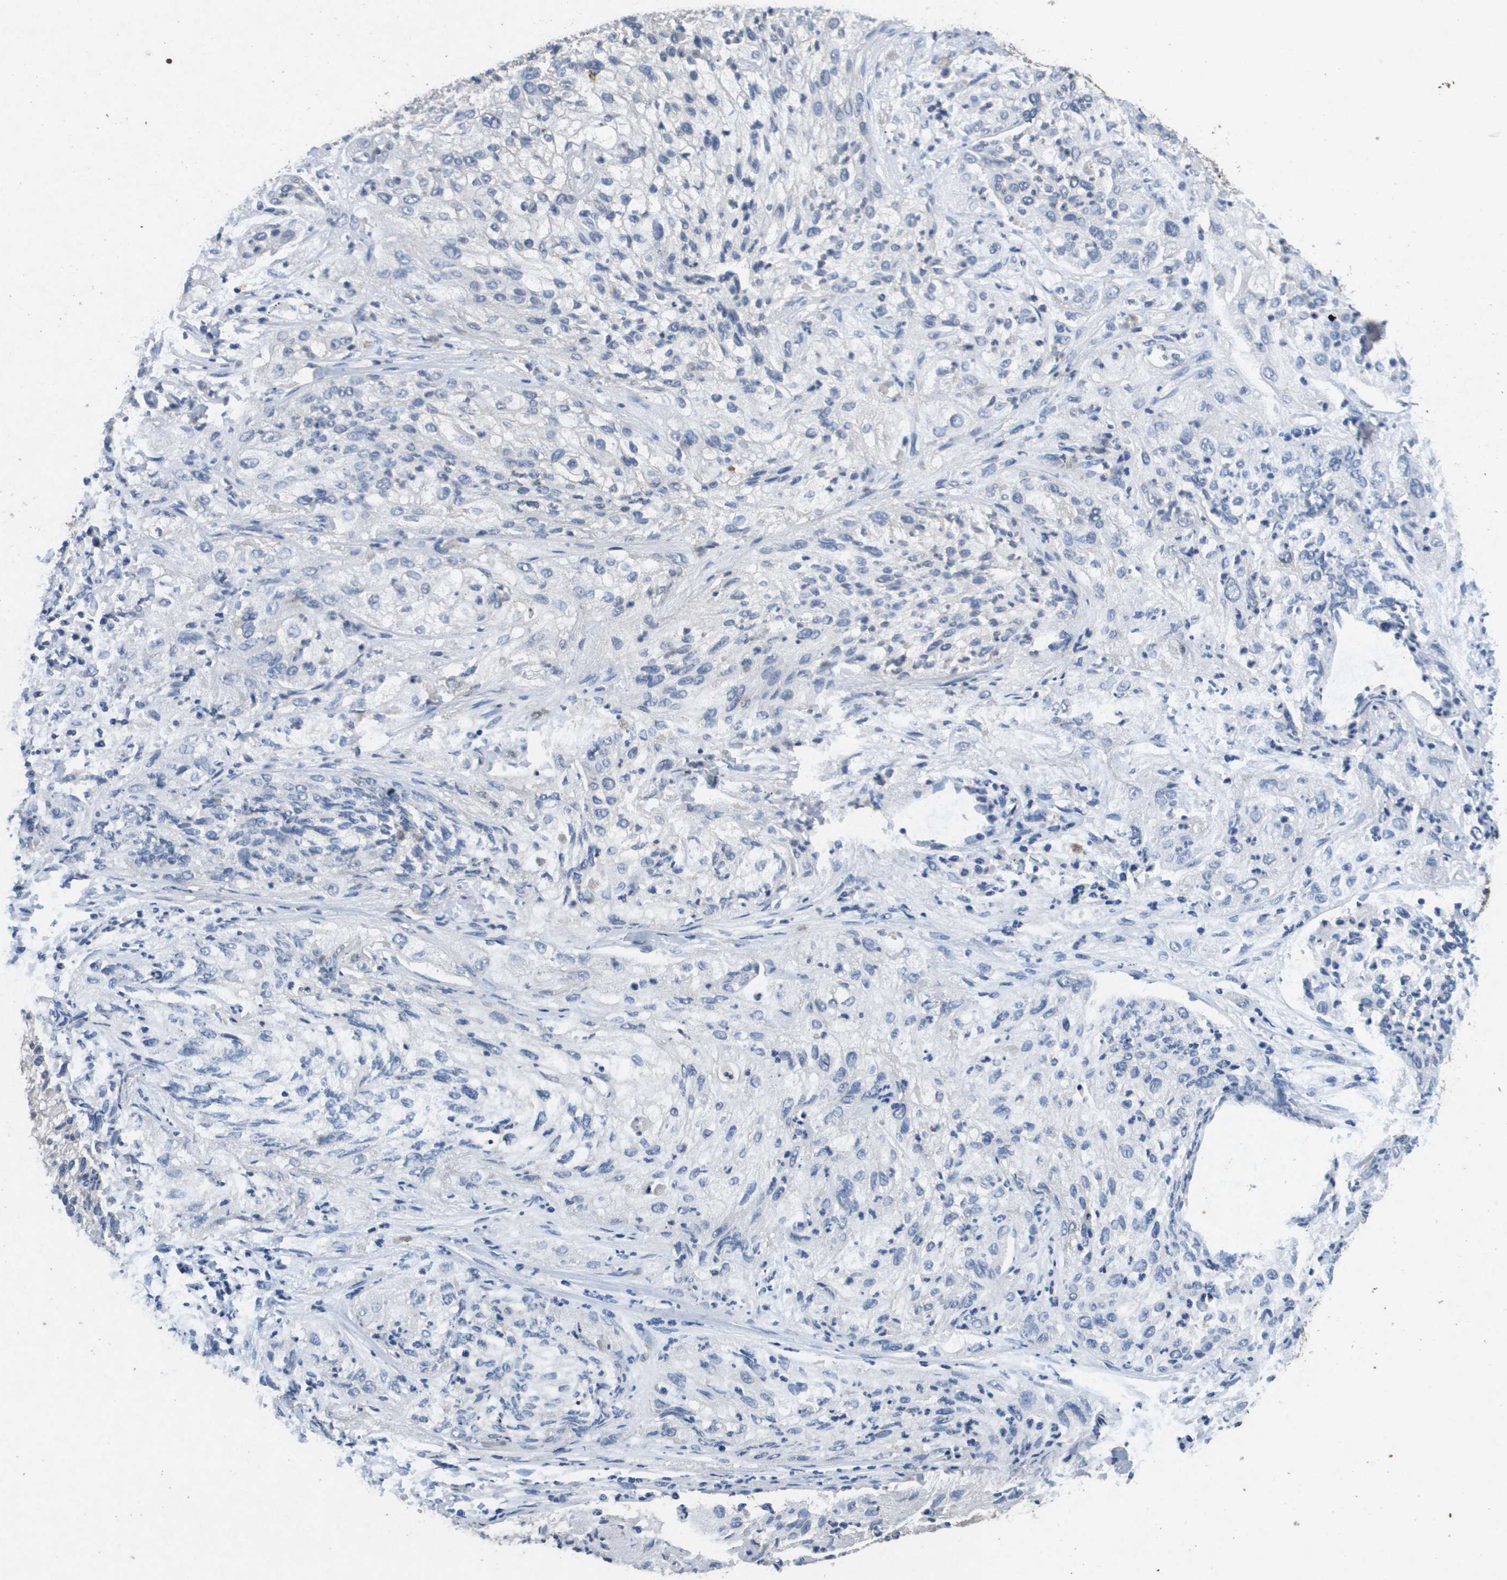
{"staining": {"intensity": "weak", "quantity": "<25%", "location": "cytoplasmic/membranous"}, "tissue": "lung cancer", "cell_type": "Tumor cells", "image_type": "cancer", "snomed": [{"axis": "morphology", "description": "Inflammation, NOS"}, {"axis": "morphology", "description": "Squamous cell carcinoma, NOS"}, {"axis": "topography", "description": "Lymph node"}, {"axis": "topography", "description": "Soft tissue"}, {"axis": "topography", "description": "Lung"}], "caption": "Histopathology image shows no significant protein staining in tumor cells of lung squamous cell carcinoma.", "gene": "PROC", "patient": {"sex": "male", "age": 66}}